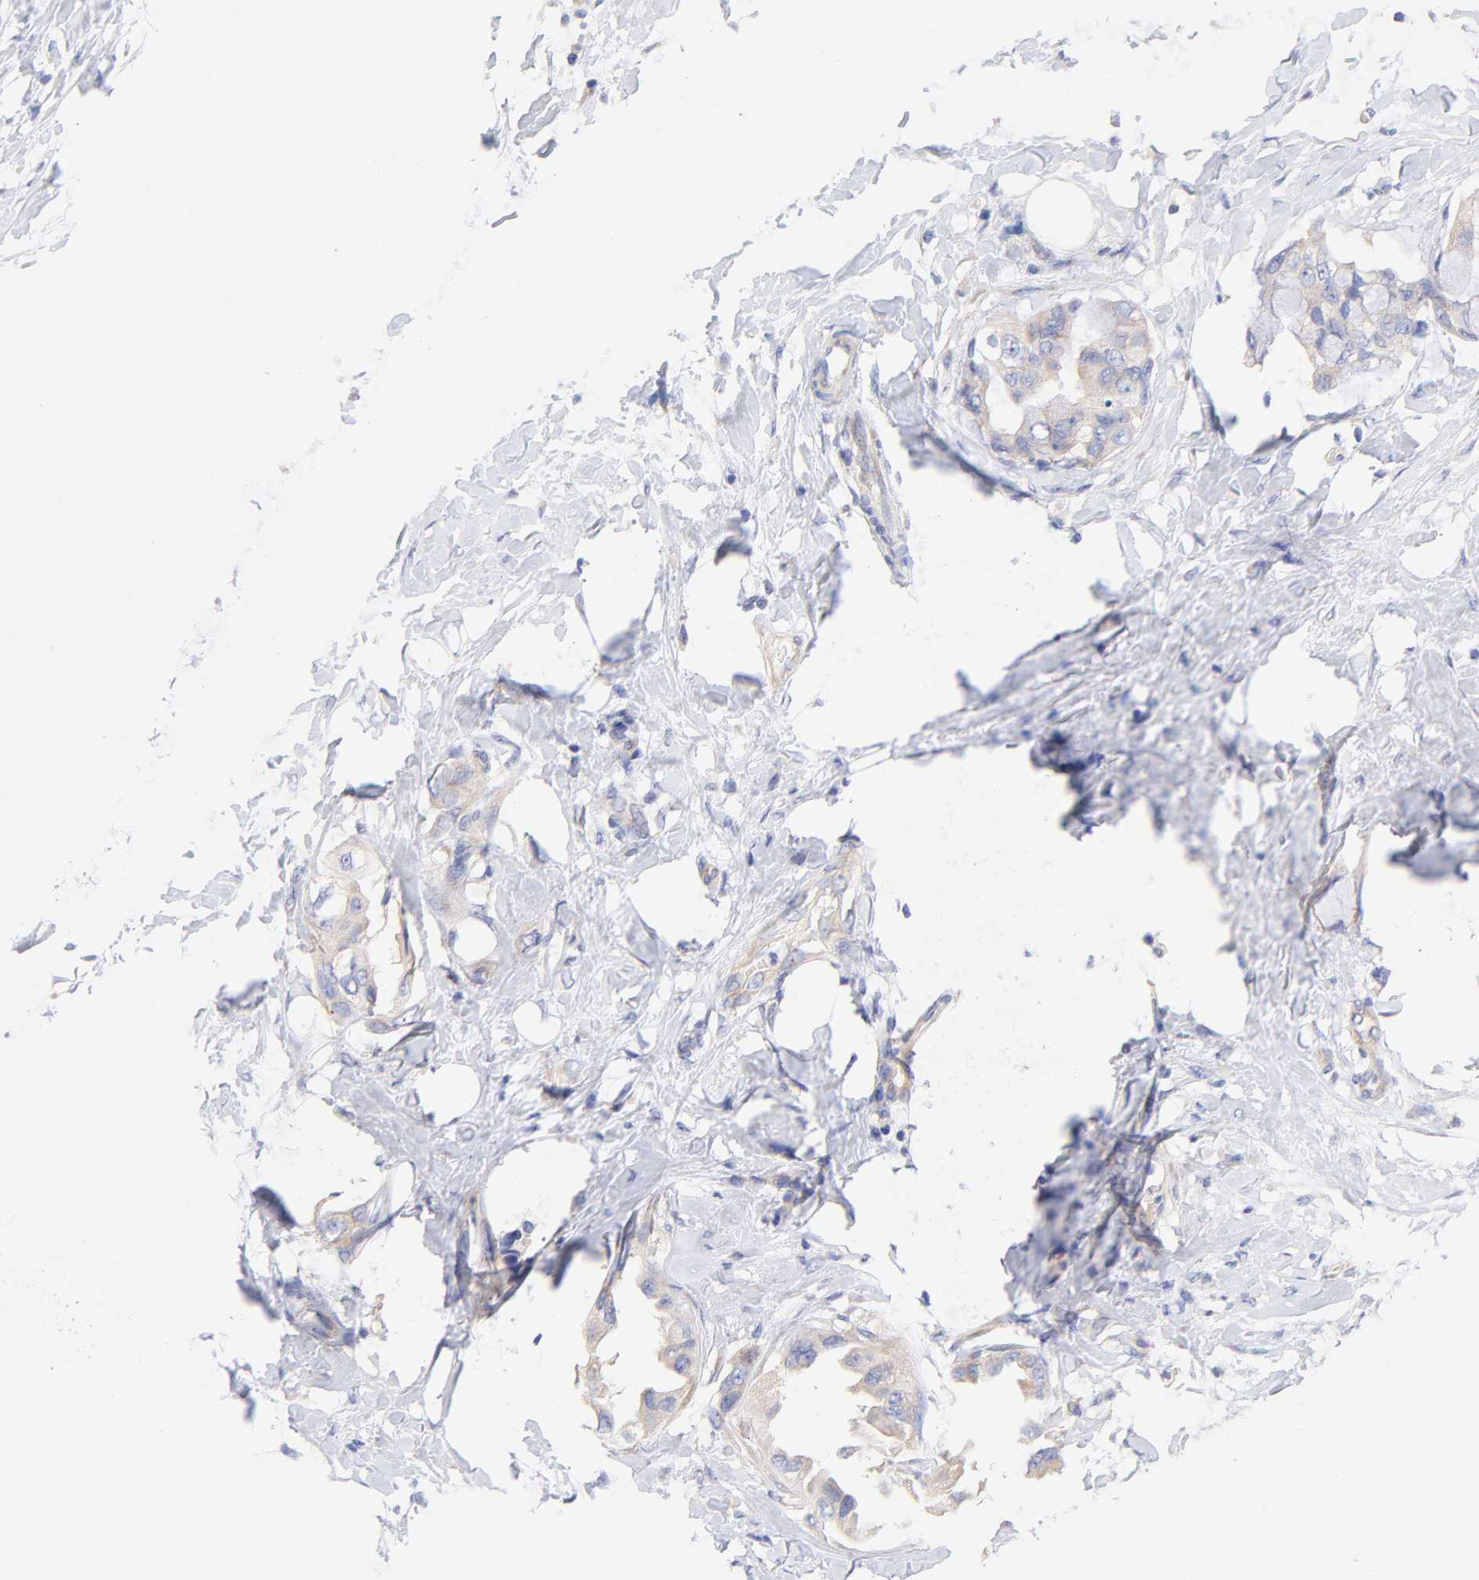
{"staining": {"intensity": "weak", "quantity": ">75%", "location": "cytoplasmic/membranous"}, "tissue": "breast cancer", "cell_type": "Tumor cells", "image_type": "cancer", "snomed": [{"axis": "morphology", "description": "Duct carcinoma"}, {"axis": "topography", "description": "Breast"}], "caption": "Immunohistochemical staining of breast cancer reveals weak cytoplasmic/membranous protein expression in approximately >75% of tumor cells. The protein of interest is stained brown, and the nuclei are stained in blue (DAB (3,3'-diaminobenzidine) IHC with brightfield microscopy, high magnification).", "gene": "TNFRSF13C", "patient": {"sex": "female", "age": 40}}